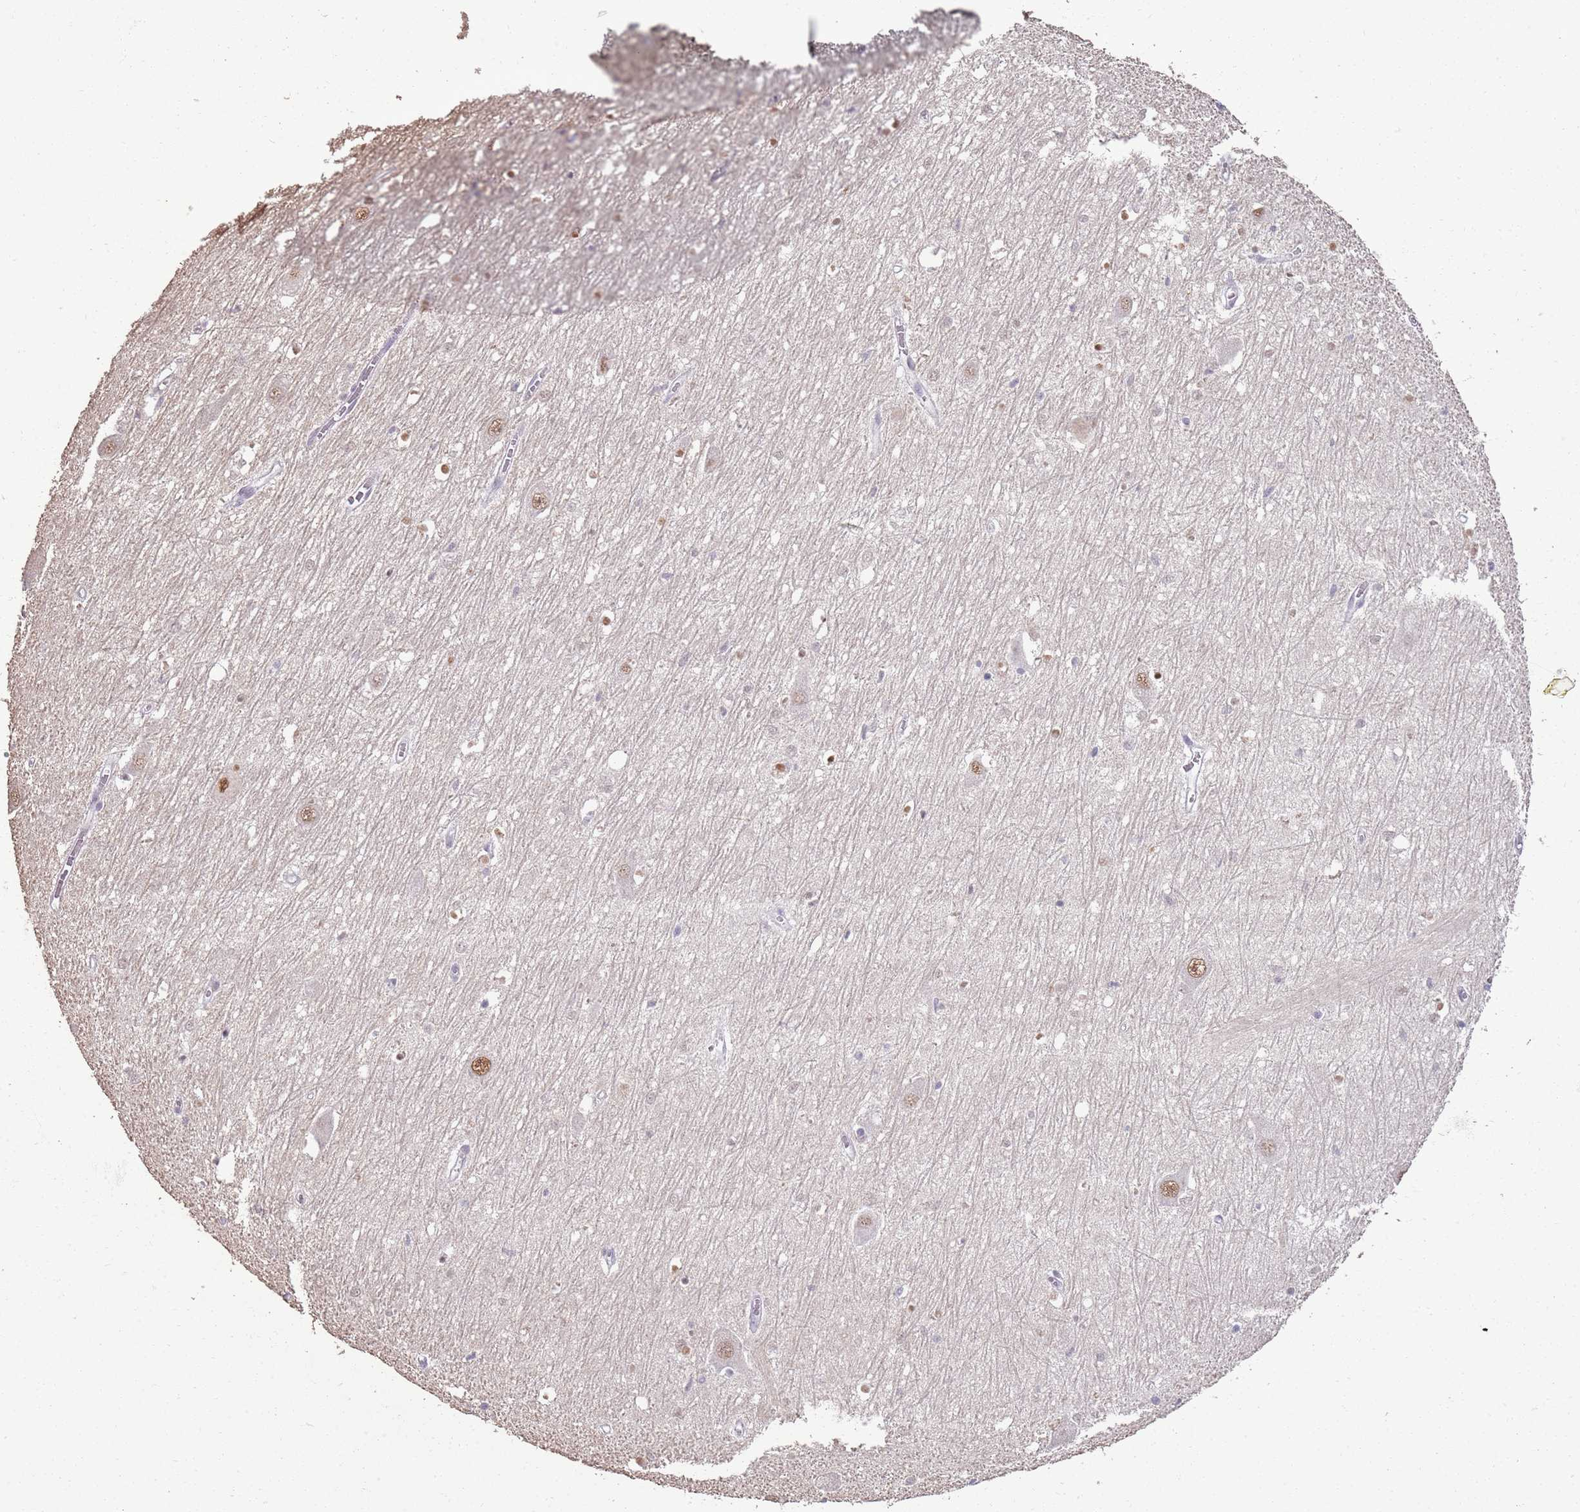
{"staining": {"intensity": "weak", "quantity": "<25%", "location": "nuclear"}, "tissue": "hippocampus", "cell_type": "Glial cells", "image_type": "normal", "snomed": [{"axis": "morphology", "description": "Normal tissue, NOS"}, {"axis": "topography", "description": "Hippocampus"}], "caption": "IHC micrograph of benign hippocampus stained for a protein (brown), which exhibits no positivity in glial cells. Brightfield microscopy of immunohistochemistry (IHC) stained with DAB (brown) and hematoxylin (blue), captured at high magnification.", "gene": "ARL14EP", "patient": {"sex": "male", "age": 70}}